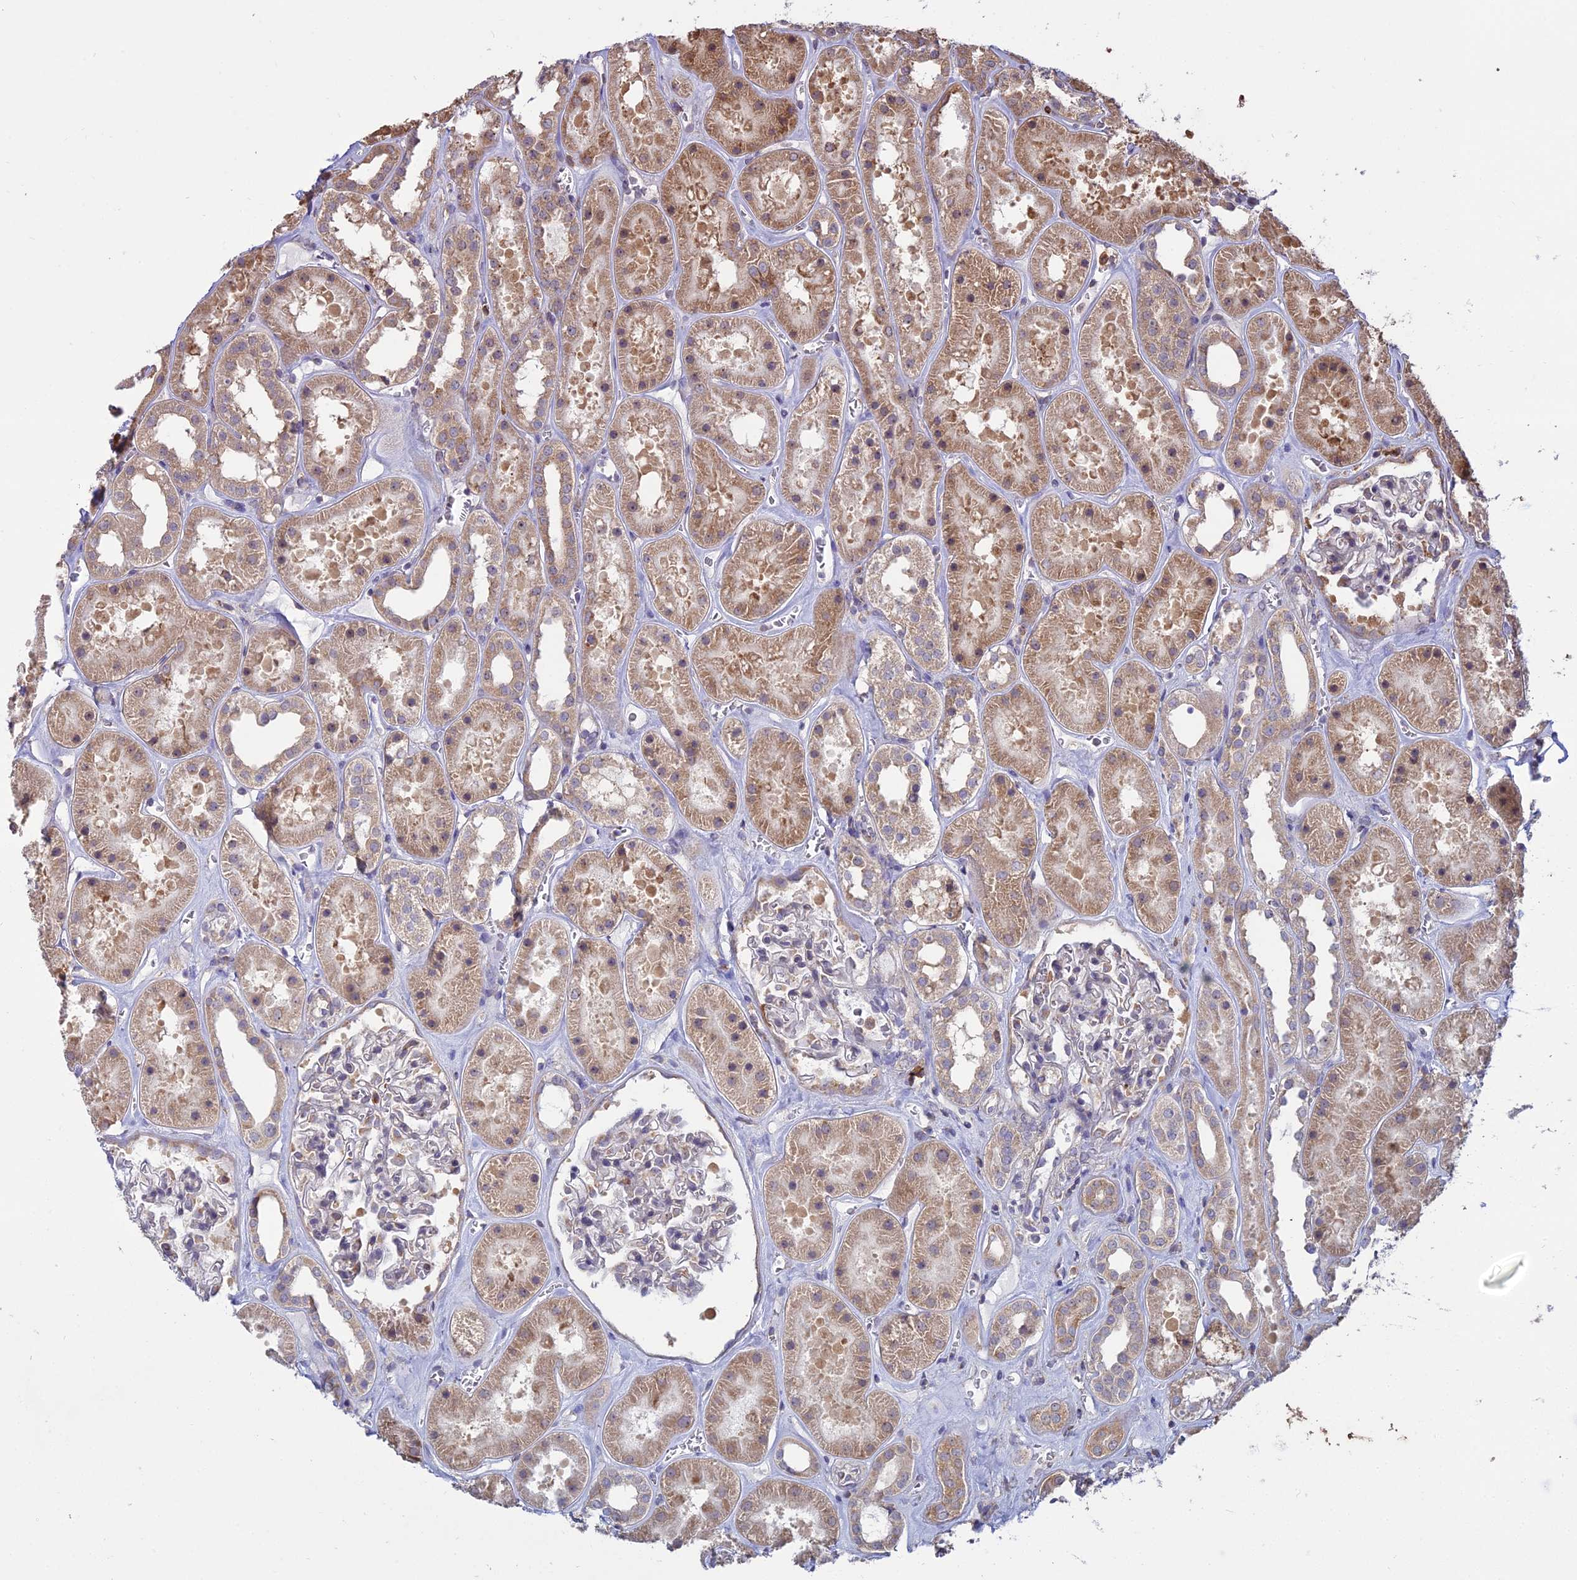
{"staining": {"intensity": "moderate", "quantity": "<25%", "location": "cytoplasmic/membranous"}, "tissue": "kidney", "cell_type": "Cells in glomeruli", "image_type": "normal", "snomed": [{"axis": "morphology", "description": "Normal tissue, NOS"}, {"axis": "topography", "description": "Kidney"}], "caption": "Immunohistochemistry image of normal kidney: kidney stained using immunohistochemistry shows low levels of moderate protein expression localized specifically in the cytoplasmic/membranous of cells in glomeruli, appearing as a cytoplasmic/membranous brown color.", "gene": "RPL26", "patient": {"sex": "female", "age": 41}}